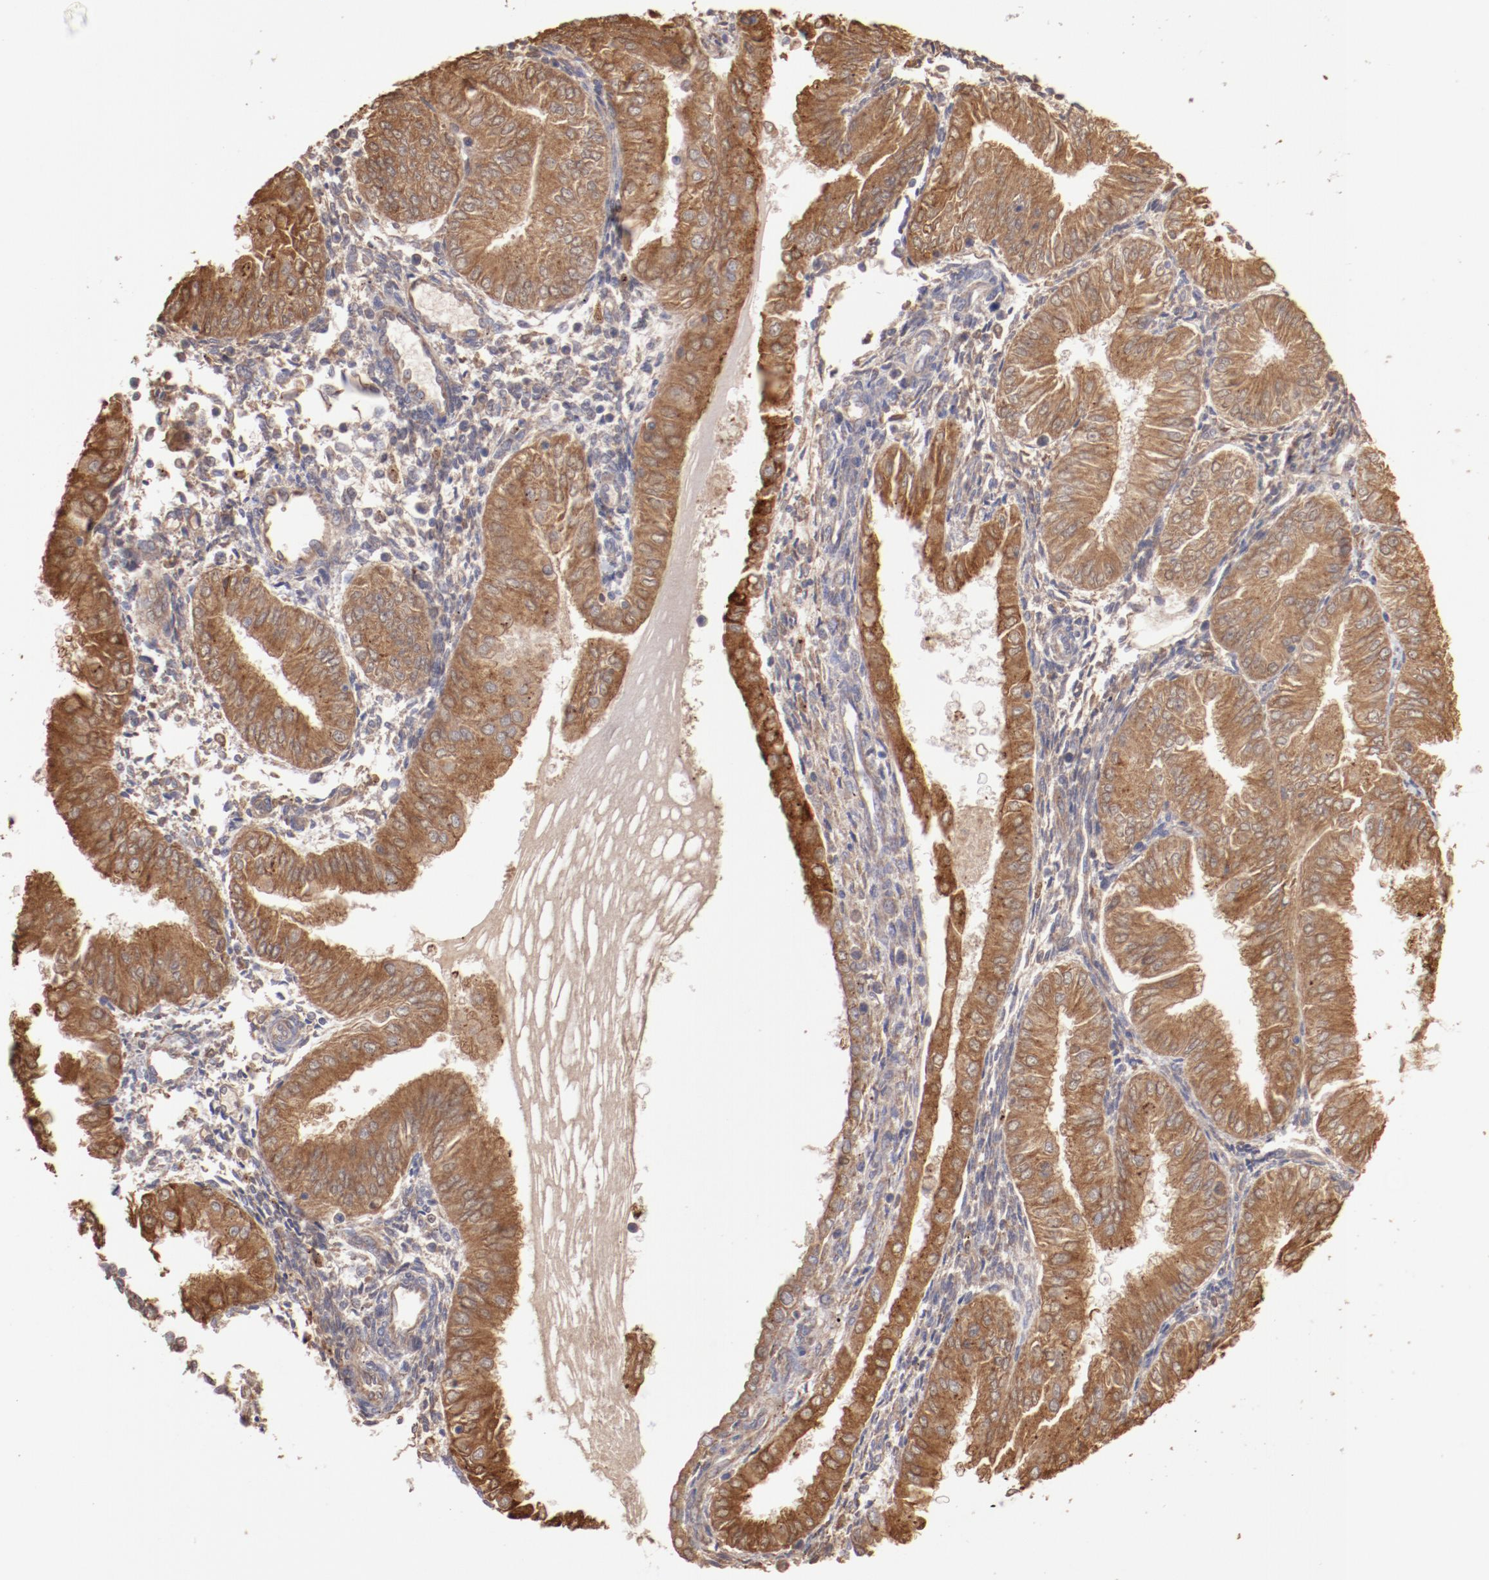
{"staining": {"intensity": "moderate", "quantity": ">75%", "location": "cytoplasmic/membranous"}, "tissue": "endometrial cancer", "cell_type": "Tumor cells", "image_type": "cancer", "snomed": [{"axis": "morphology", "description": "Adenocarcinoma, NOS"}, {"axis": "topography", "description": "Endometrium"}], "caption": "Protein staining of endometrial cancer tissue reveals moderate cytoplasmic/membranous staining in approximately >75% of tumor cells.", "gene": "NFKBIE", "patient": {"sex": "female", "age": 53}}